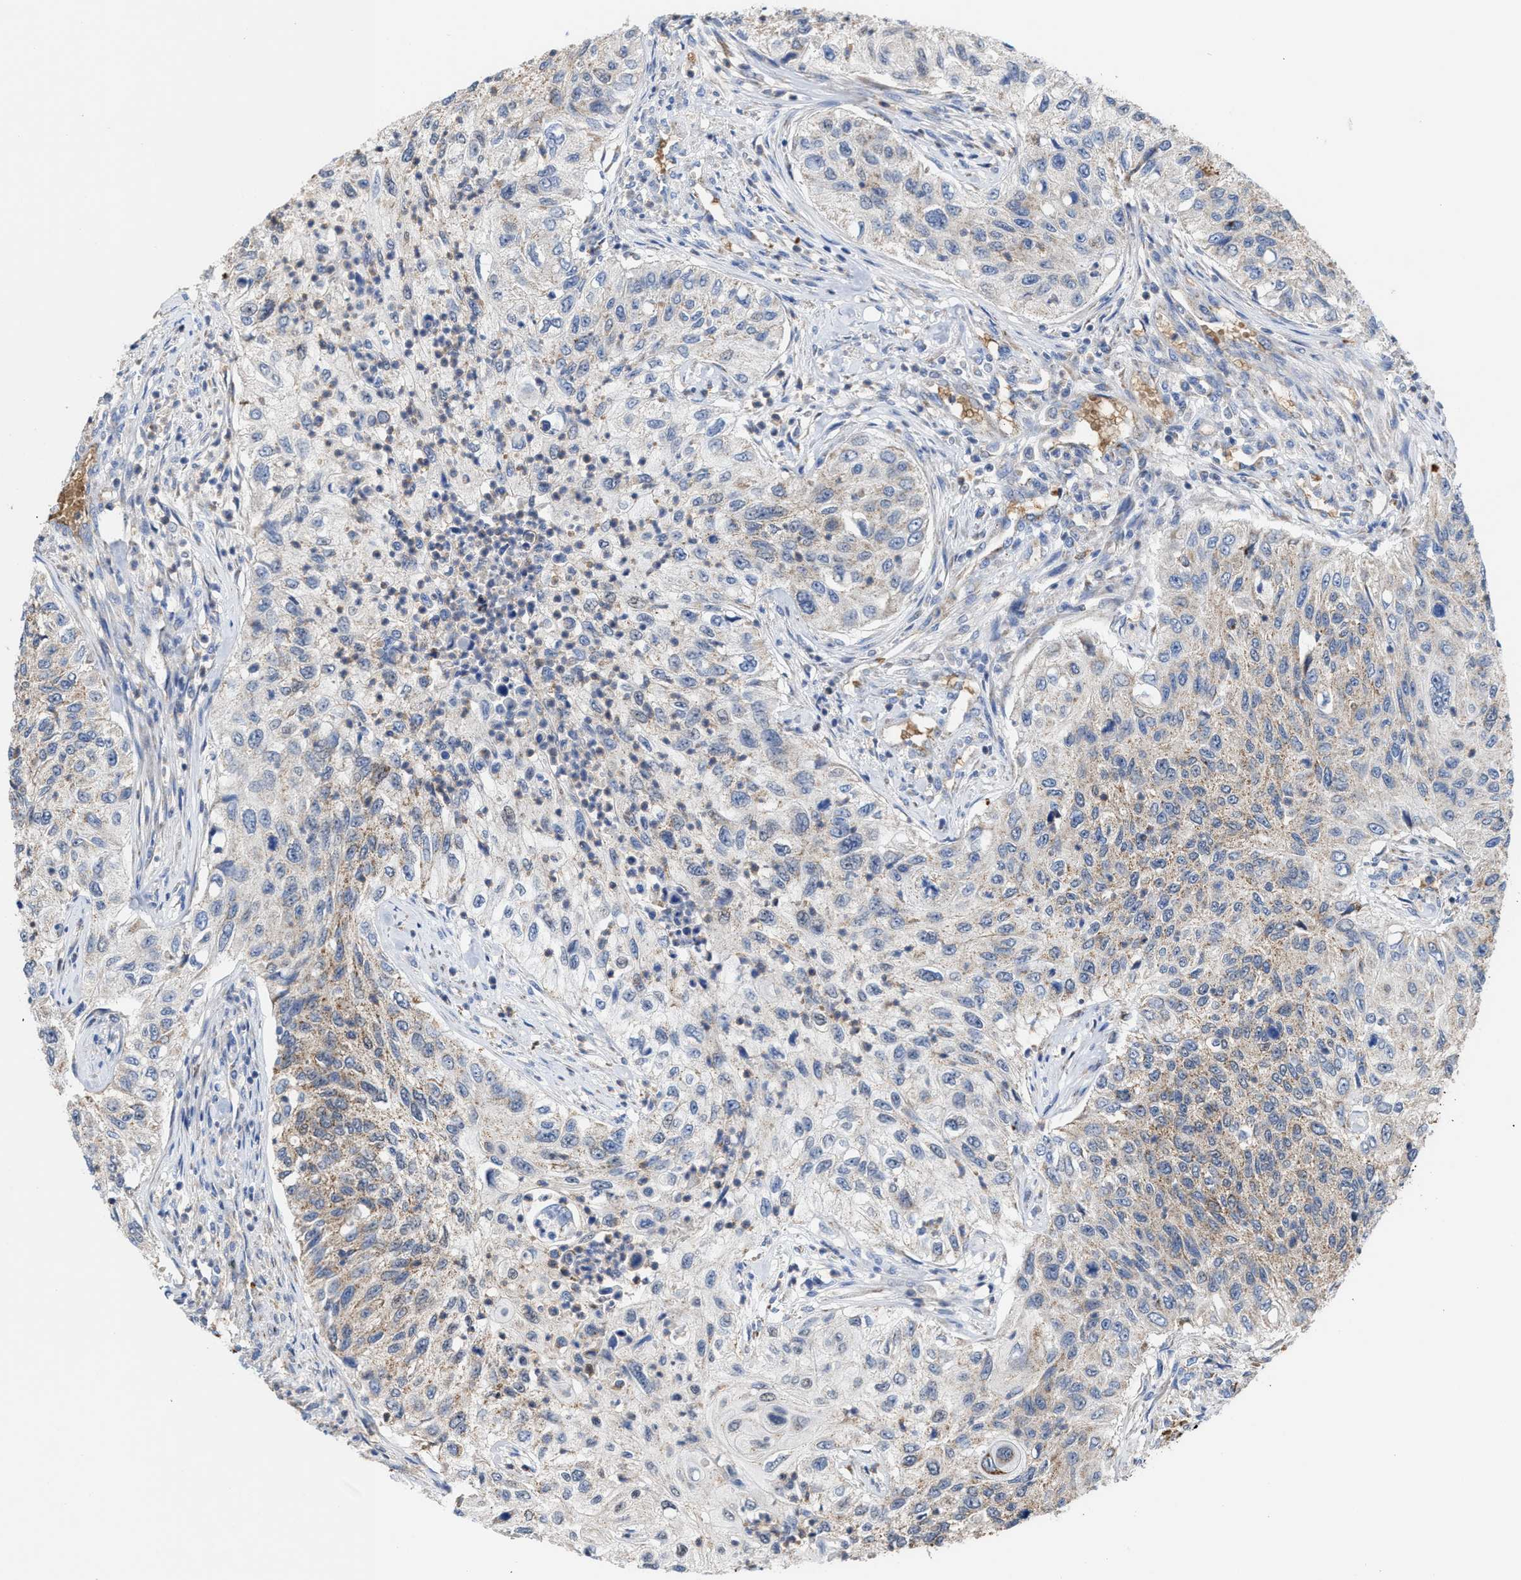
{"staining": {"intensity": "weak", "quantity": "25%-75%", "location": "cytoplasmic/membranous"}, "tissue": "urothelial cancer", "cell_type": "Tumor cells", "image_type": "cancer", "snomed": [{"axis": "morphology", "description": "Urothelial carcinoma, High grade"}, {"axis": "topography", "description": "Urinary bladder"}], "caption": "Urothelial carcinoma (high-grade) stained with DAB immunohistochemistry exhibits low levels of weak cytoplasmic/membranous staining in about 25%-75% of tumor cells. (Stains: DAB in brown, nuclei in blue, Microscopy: brightfield microscopy at high magnification).", "gene": "MECR", "patient": {"sex": "female", "age": 60}}